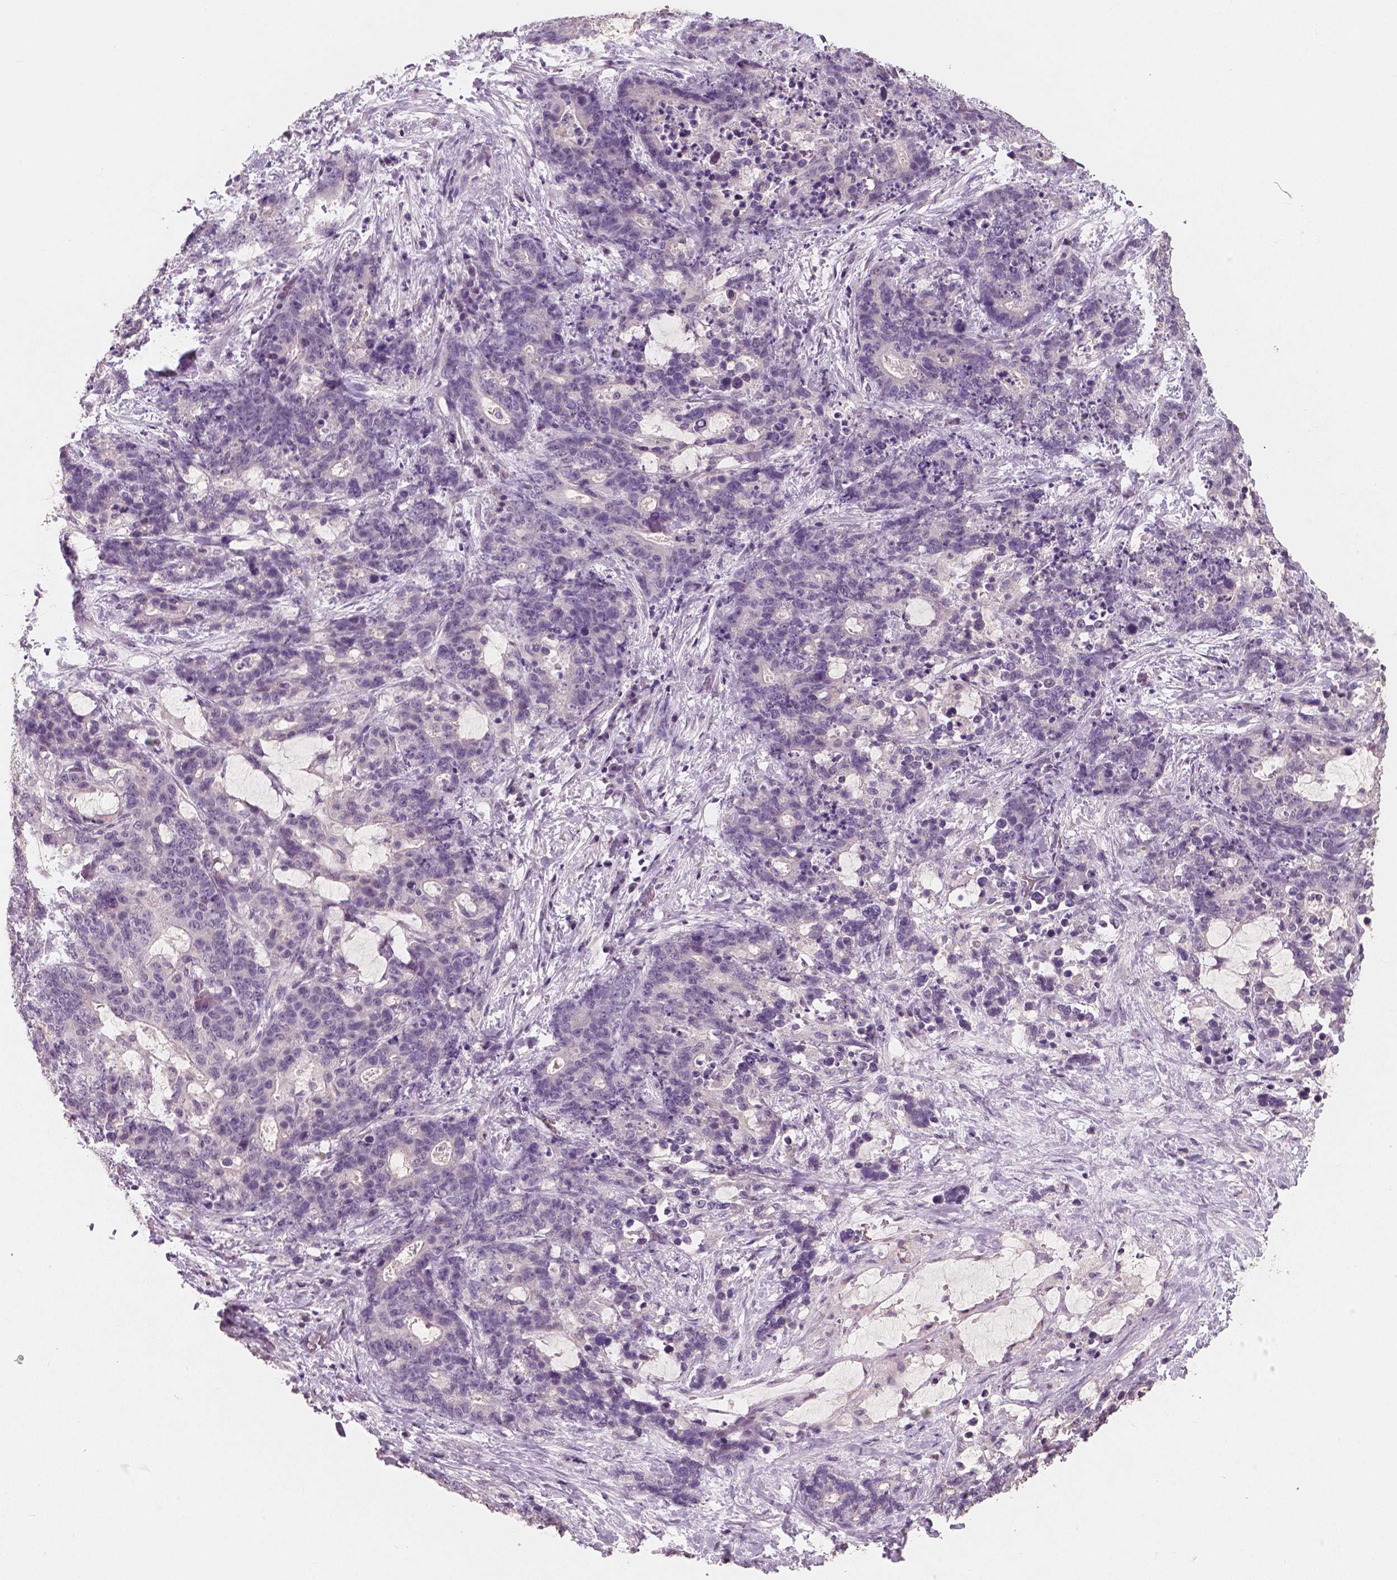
{"staining": {"intensity": "negative", "quantity": "none", "location": "none"}, "tissue": "stomach cancer", "cell_type": "Tumor cells", "image_type": "cancer", "snomed": [{"axis": "morphology", "description": "Normal tissue, NOS"}, {"axis": "morphology", "description": "Adenocarcinoma, NOS"}, {"axis": "topography", "description": "Stomach"}], "caption": "Immunohistochemistry of human adenocarcinoma (stomach) displays no staining in tumor cells. (DAB (3,3'-diaminobenzidine) IHC visualized using brightfield microscopy, high magnification).", "gene": "RNASE7", "patient": {"sex": "female", "age": 64}}